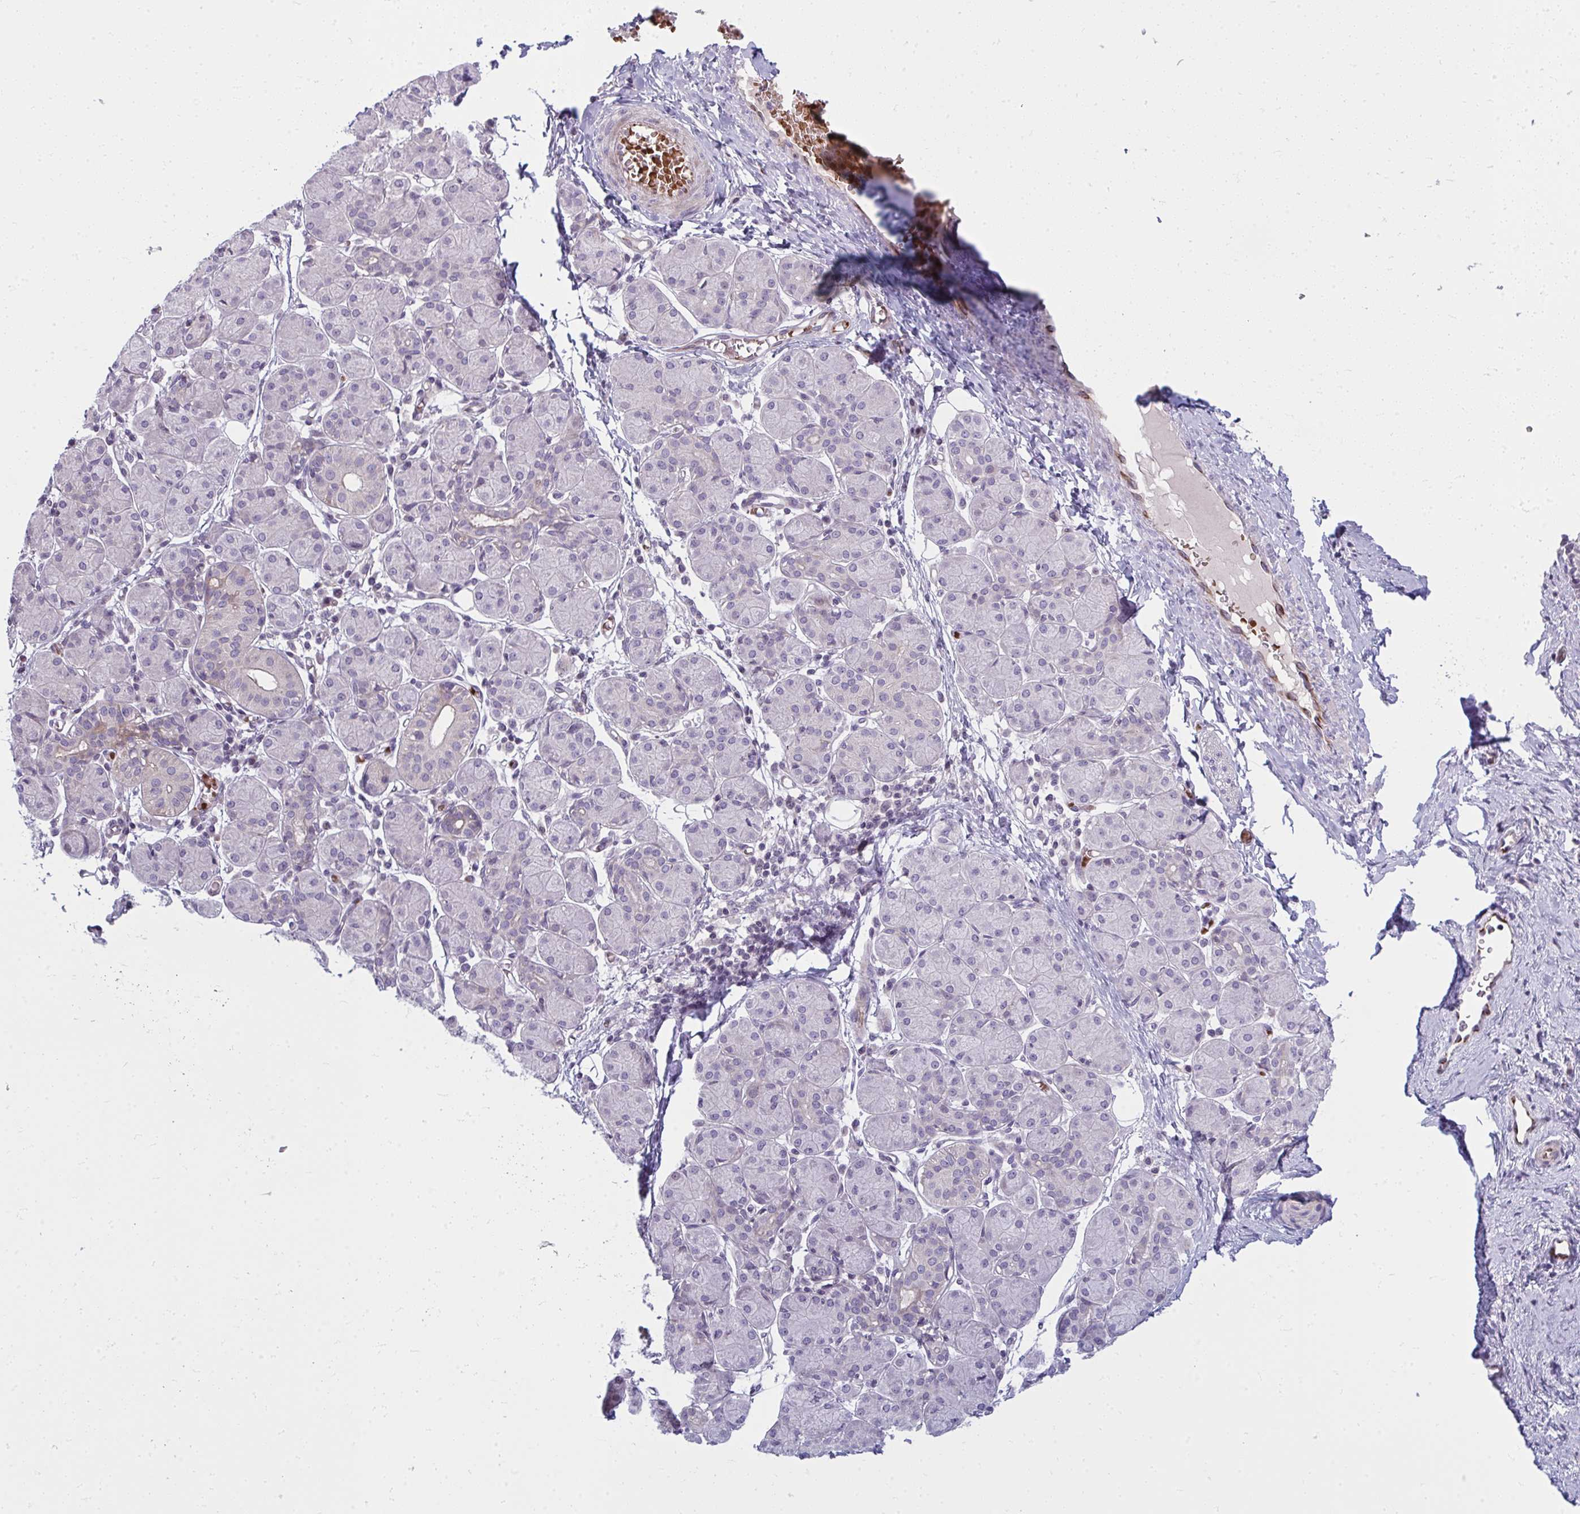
{"staining": {"intensity": "negative", "quantity": "none", "location": "none"}, "tissue": "salivary gland", "cell_type": "Glandular cells", "image_type": "normal", "snomed": [{"axis": "morphology", "description": "Normal tissue, NOS"}, {"axis": "morphology", "description": "Inflammation, NOS"}, {"axis": "topography", "description": "Lymph node"}, {"axis": "topography", "description": "Salivary gland"}], "caption": "This is an IHC micrograph of unremarkable salivary gland. There is no expression in glandular cells.", "gene": "SLC14A1", "patient": {"sex": "male", "age": 3}}